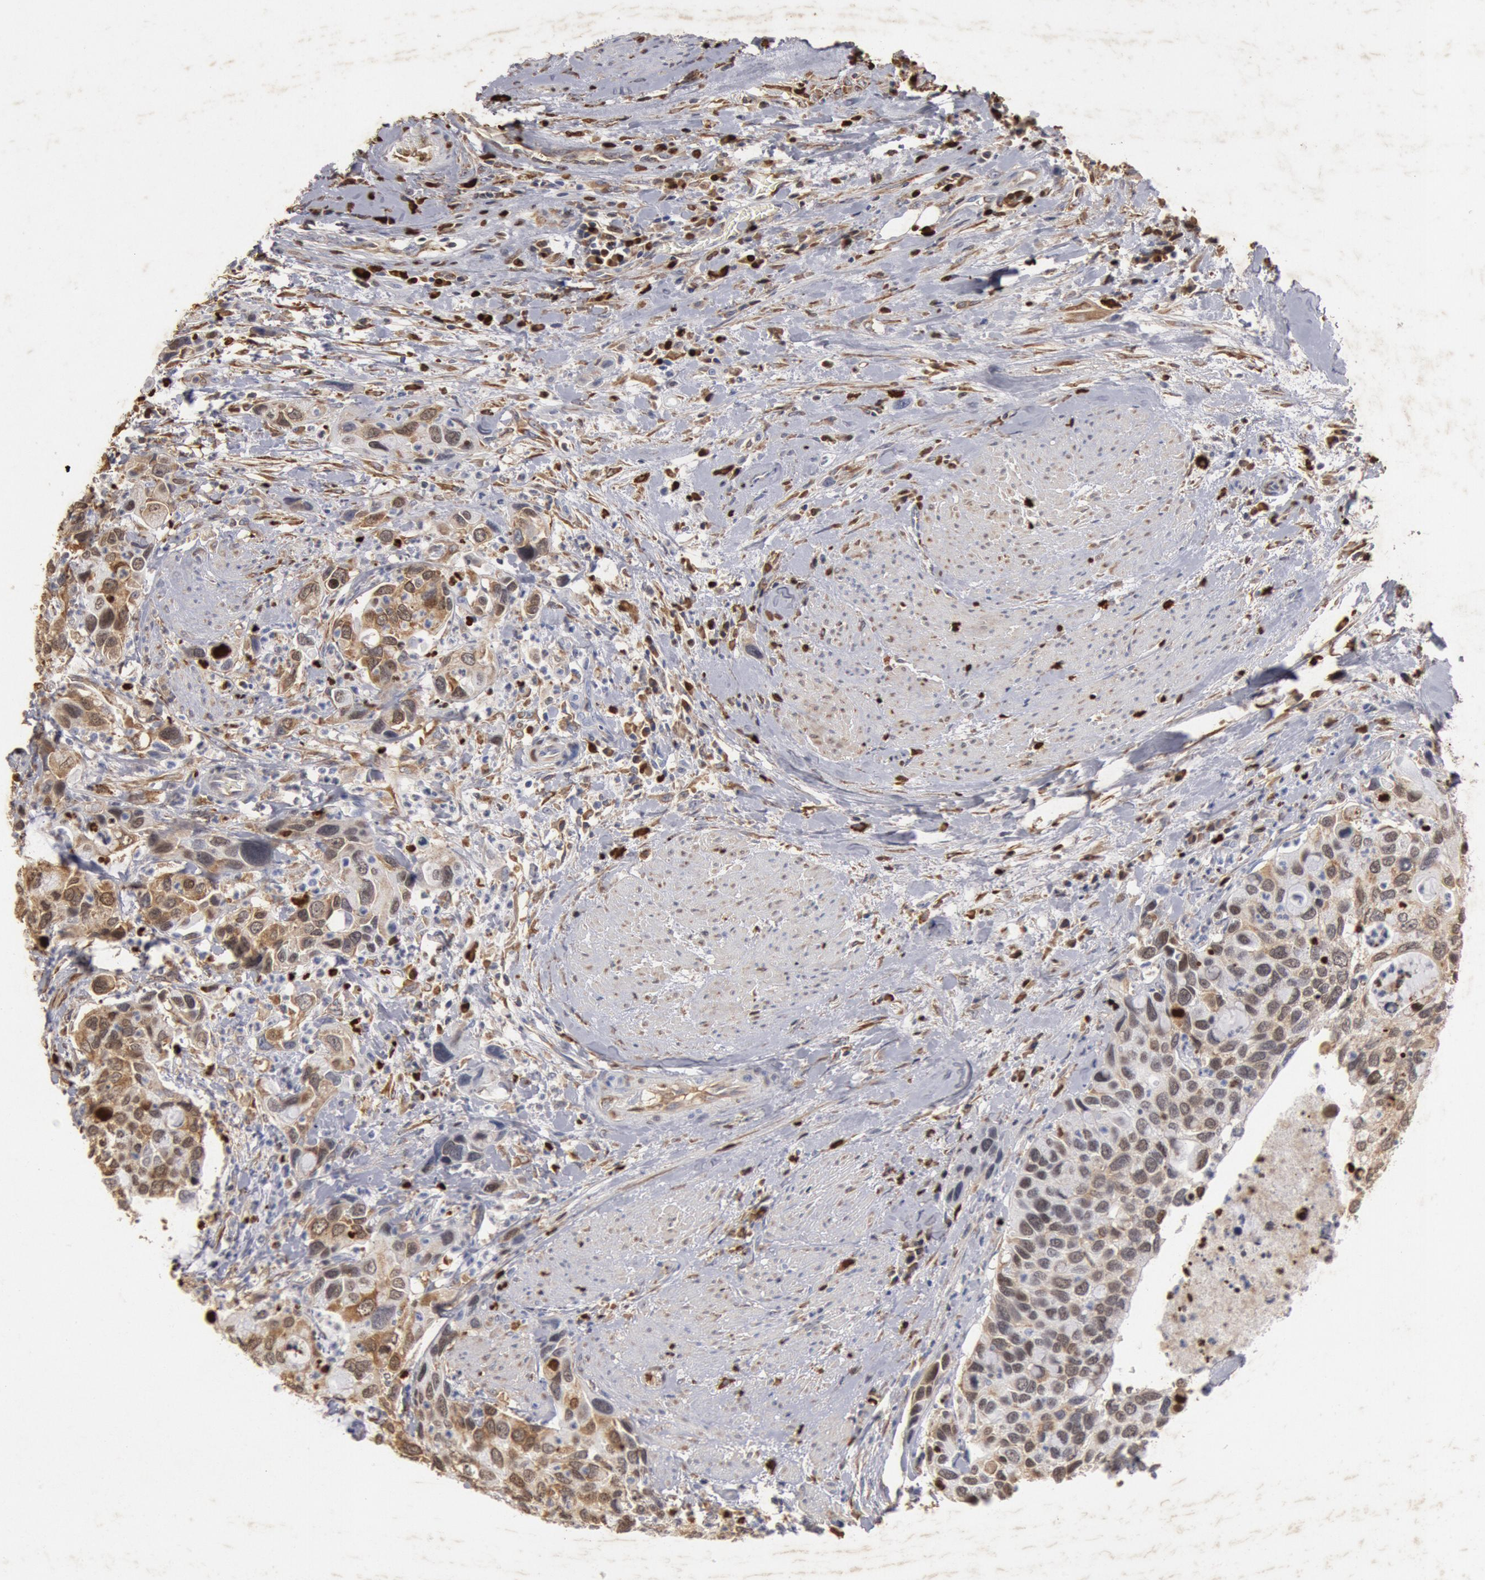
{"staining": {"intensity": "strong", "quantity": "25%-75%", "location": "cytoplasmic/membranous,nuclear"}, "tissue": "urothelial cancer", "cell_type": "Tumor cells", "image_type": "cancer", "snomed": [{"axis": "morphology", "description": "Urothelial carcinoma, High grade"}, {"axis": "topography", "description": "Urinary bladder"}], "caption": "Immunohistochemistry micrograph of human urothelial cancer stained for a protein (brown), which displays high levels of strong cytoplasmic/membranous and nuclear positivity in approximately 25%-75% of tumor cells.", "gene": "FOXA2", "patient": {"sex": "male", "age": 66}}